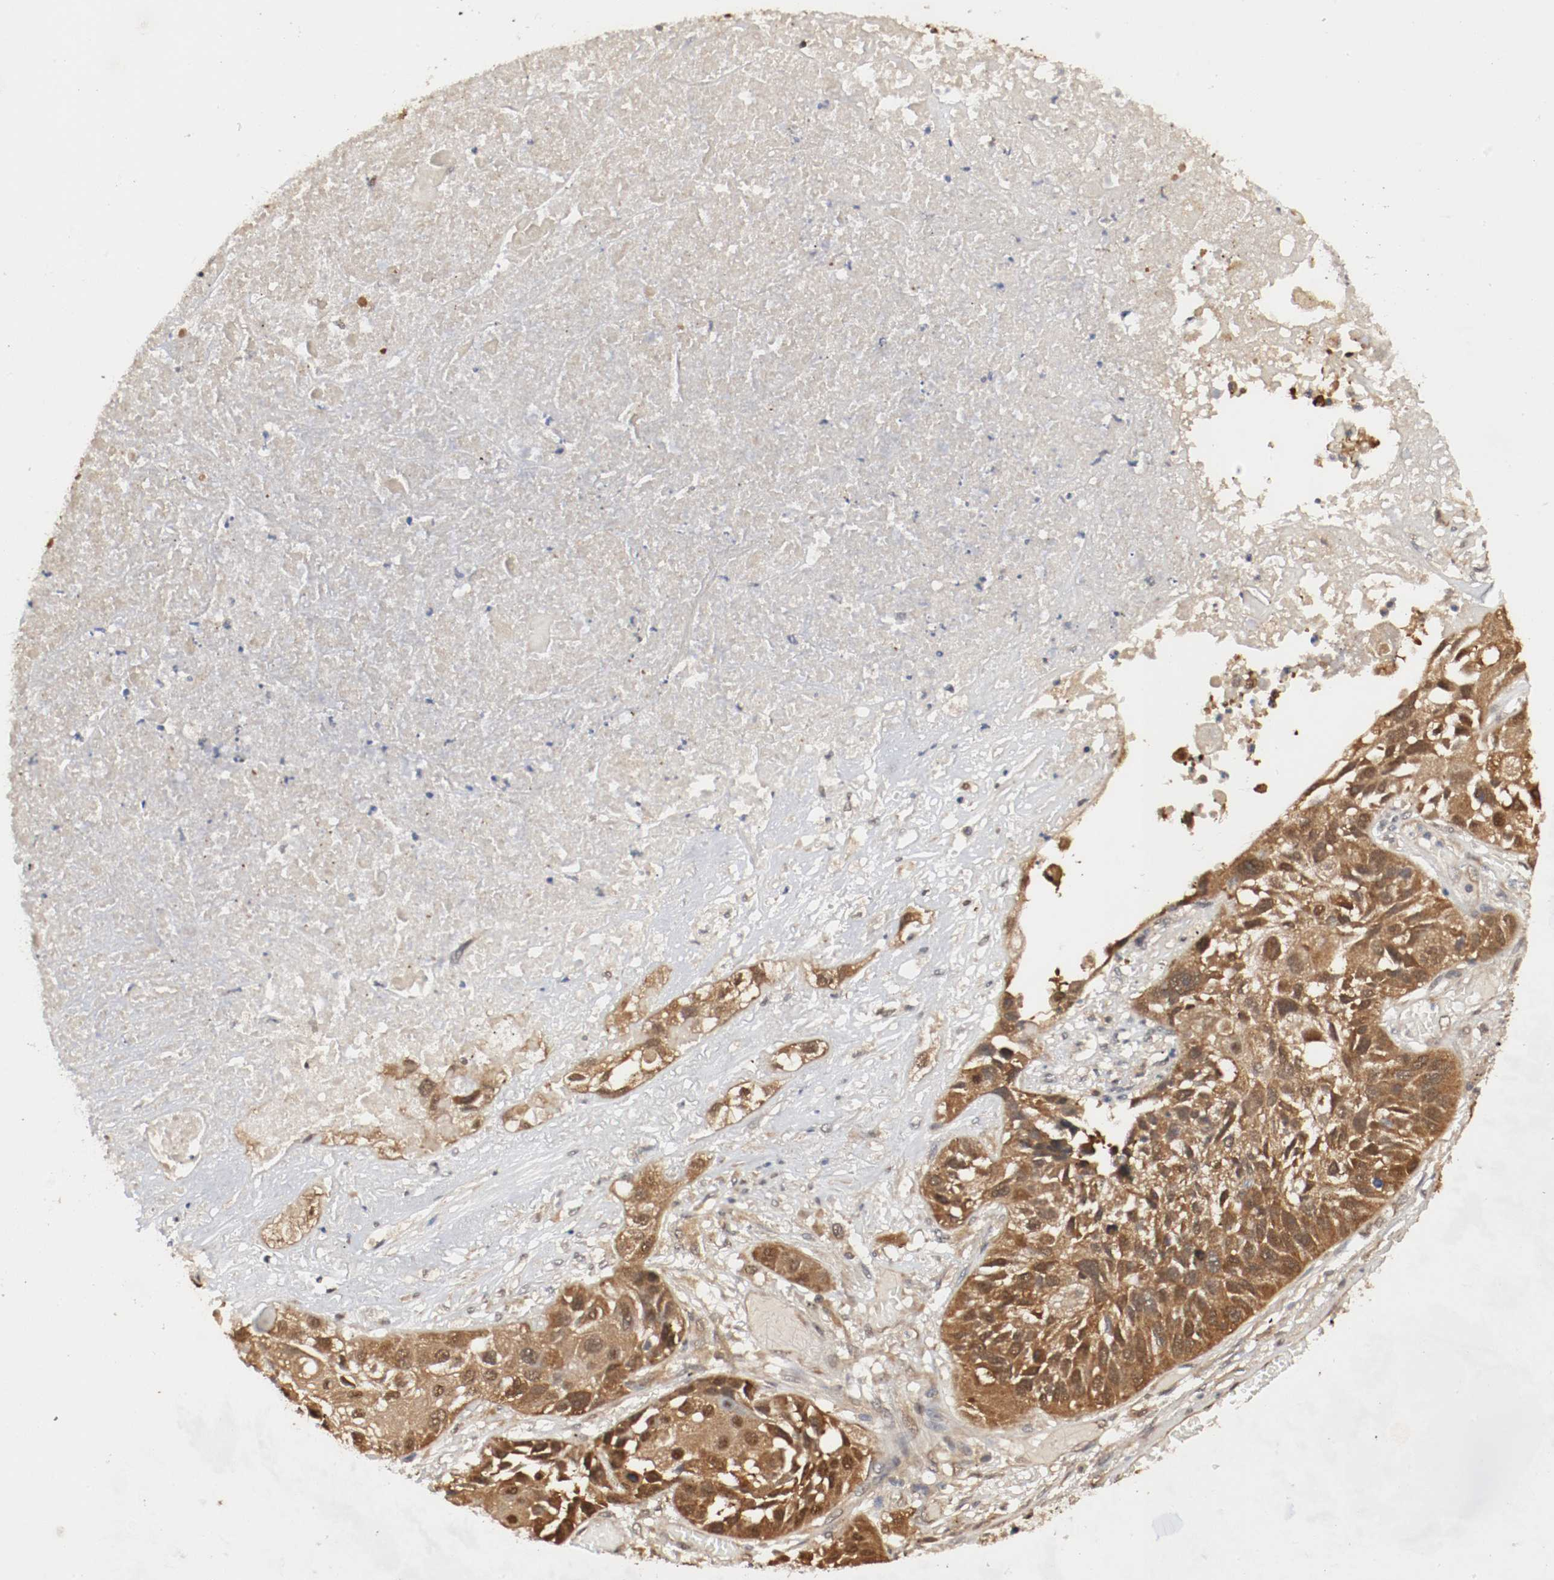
{"staining": {"intensity": "moderate", "quantity": ">75%", "location": "cytoplasmic/membranous,nuclear"}, "tissue": "lung cancer", "cell_type": "Tumor cells", "image_type": "cancer", "snomed": [{"axis": "morphology", "description": "Squamous cell carcinoma, NOS"}, {"axis": "topography", "description": "Lung"}], "caption": "Tumor cells exhibit medium levels of moderate cytoplasmic/membranous and nuclear expression in about >75% of cells in human squamous cell carcinoma (lung). Nuclei are stained in blue.", "gene": "AFG3L2", "patient": {"sex": "male", "age": 71}}